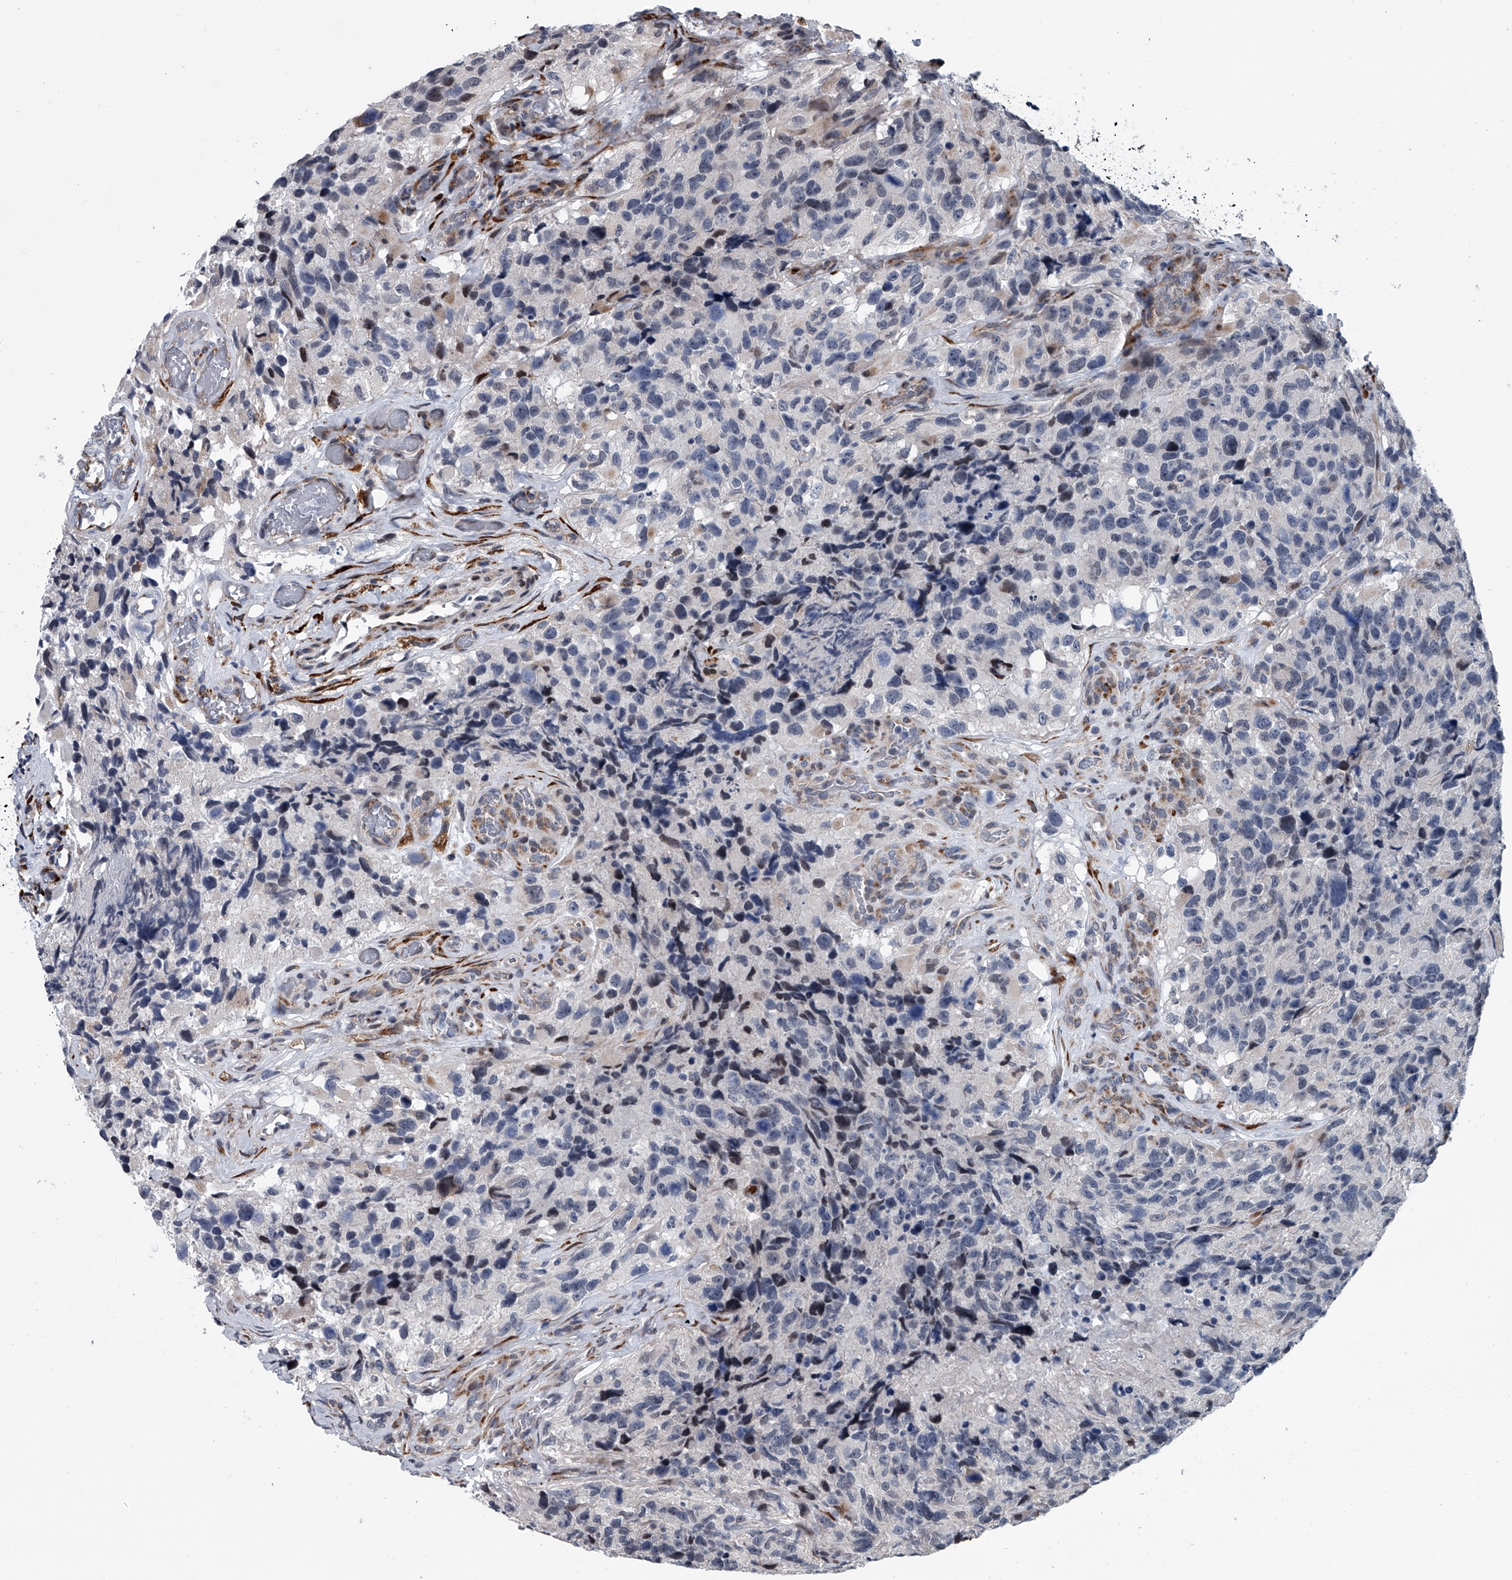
{"staining": {"intensity": "negative", "quantity": "none", "location": "none"}, "tissue": "glioma", "cell_type": "Tumor cells", "image_type": "cancer", "snomed": [{"axis": "morphology", "description": "Glioma, malignant, High grade"}, {"axis": "topography", "description": "Brain"}], "caption": "IHC of malignant glioma (high-grade) displays no positivity in tumor cells. (Brightfield microscopy of DAB IHC at high magnification).", "gene": "PPP2R5D", "patient": {"sex": "male", "age": 69}}